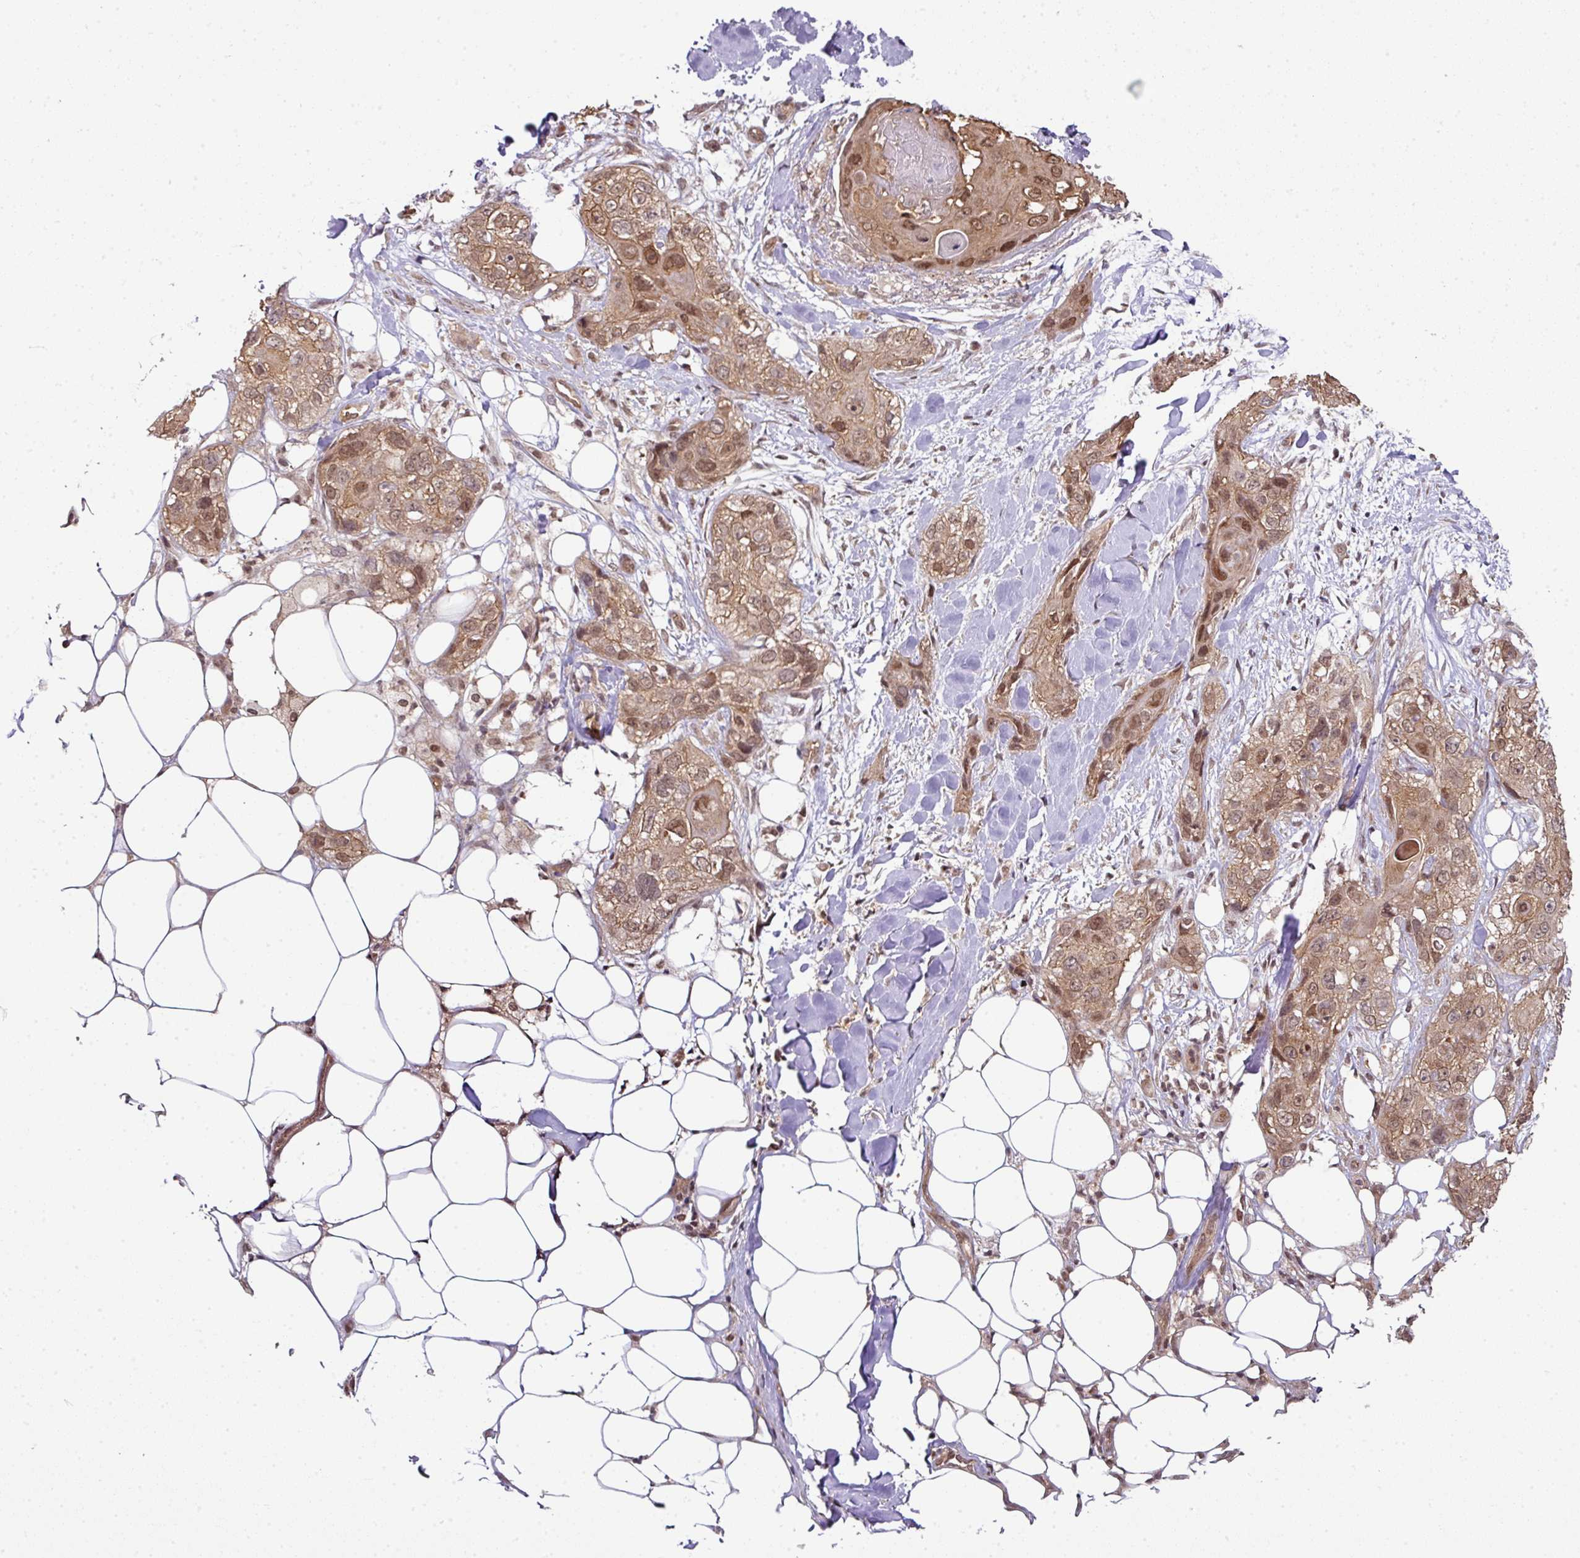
{"staining": {"intensity": "moderate", "quantity": "25%-75%", "location": "cytoplasmic/membranous,nuclear"}, "tissue": "skin cancer", "cell_type": "Tumor cells", "image_type": "cancer", "snomed": [{"axis": "morphology", "description": "Normal tissue, NOS"}, {"axis": "morphology", "description": "Squamous cell carcinoma, NOS"}, {"axis": "topography", "description": "Skin"}], "caption": "IHC histopathology image of human skin squamous cell carcinoma stained for a protein (brown), which reveals medium levels of moderate cytoplasmic/membranous and nuclear expression in approximately 25%-75% of tumor cells.", "gene": "ANKRD18A", "patient": {"sex": "male", "age": 72}}